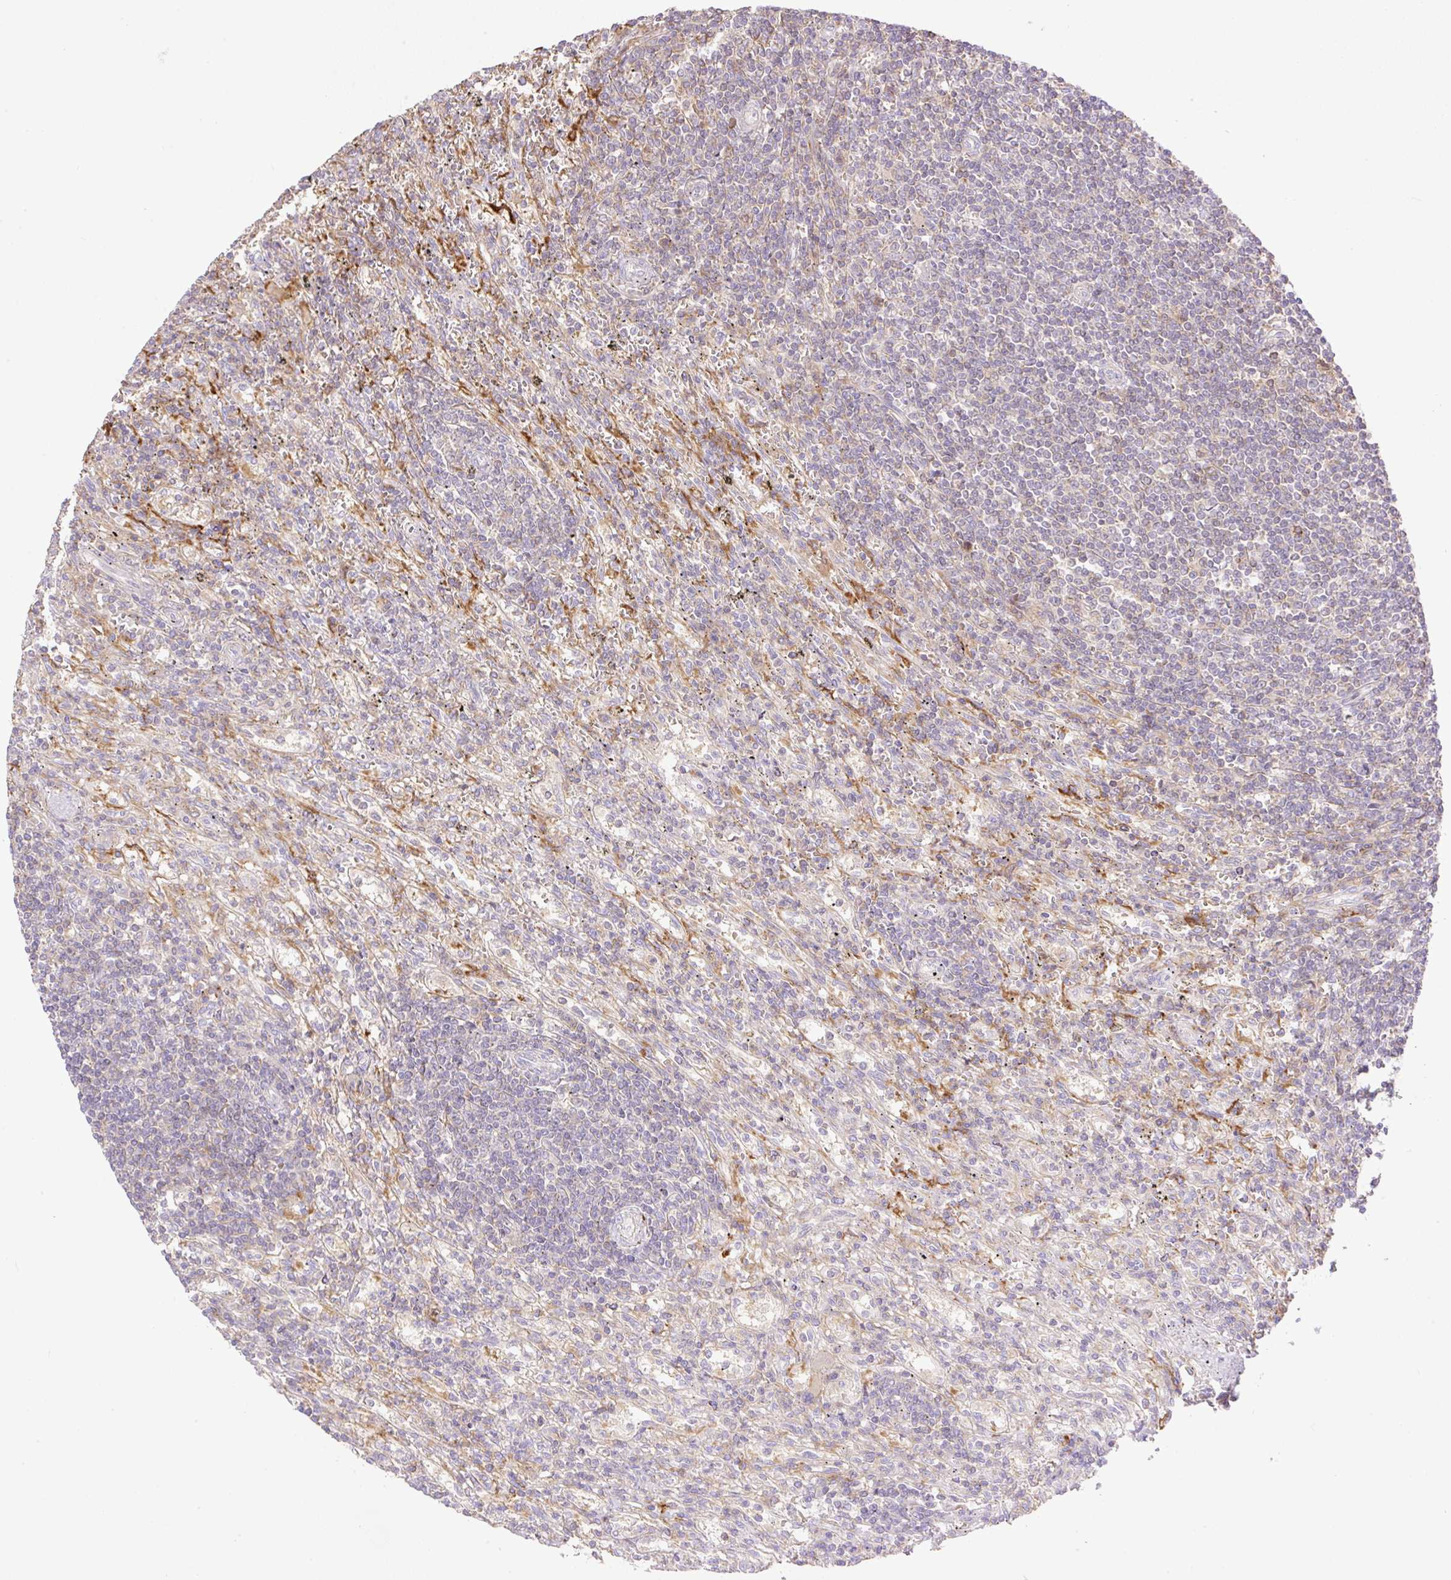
{"staining": {"intensity": "negative", "quantity": "none", "location": "none"}, "tissue": "lymphoma", "cell_type": "Tumor cells", "image_type": "cancer", "snomed": [{"axis": "morphology", "description": "Malignant lymphoma, non-Hodgkin's type, Low grade"}, {"axis": "topography", "description": "Spleen"}], "caption": "Protein analysis of lymphoma demonstrates no significant expression in tumor cells.", "gene": "VPS25", "patient": {"sex": "male", "age": 76}}